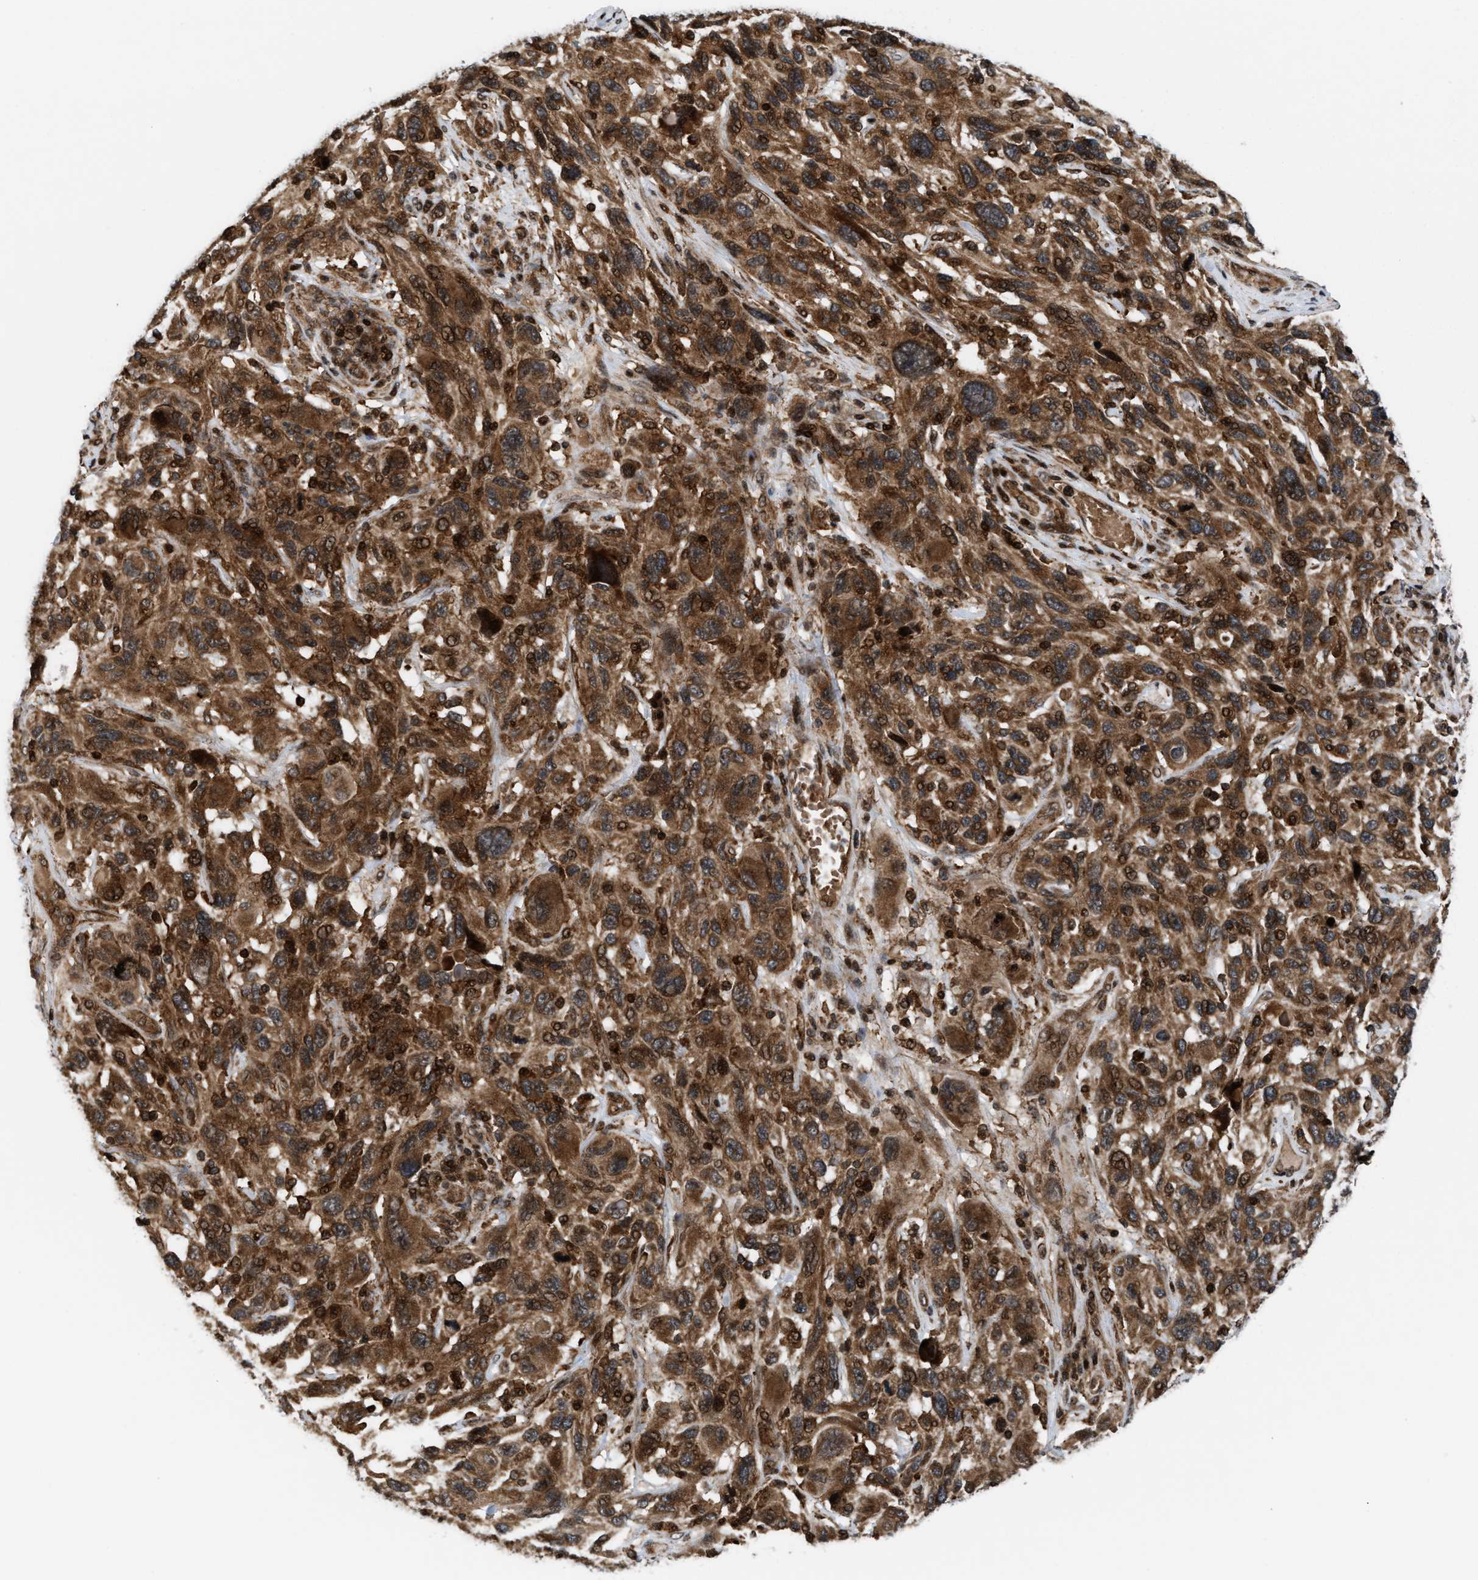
{"staining": {"intensity": "moderate", "quantity": ">75%", "location": "cytoplasmic/membranous,nuclear"}, "tissue": "melanoma", "cell_type": "Tumor cells", "image_type": "cancer", "snomed": [{"axis": "morphology", "description": "Malignant melanoma, NOS"}, {"axis": "topography", "description": "Skin"}], "caption": "The image demonstrates staining of melanoma, revealing moderate cytoplasmic/membranous and nuclear protein expression (brown color) within tumor cells.", "gene": "STAU2", "patient": {"sex": "male", "age": 53}}